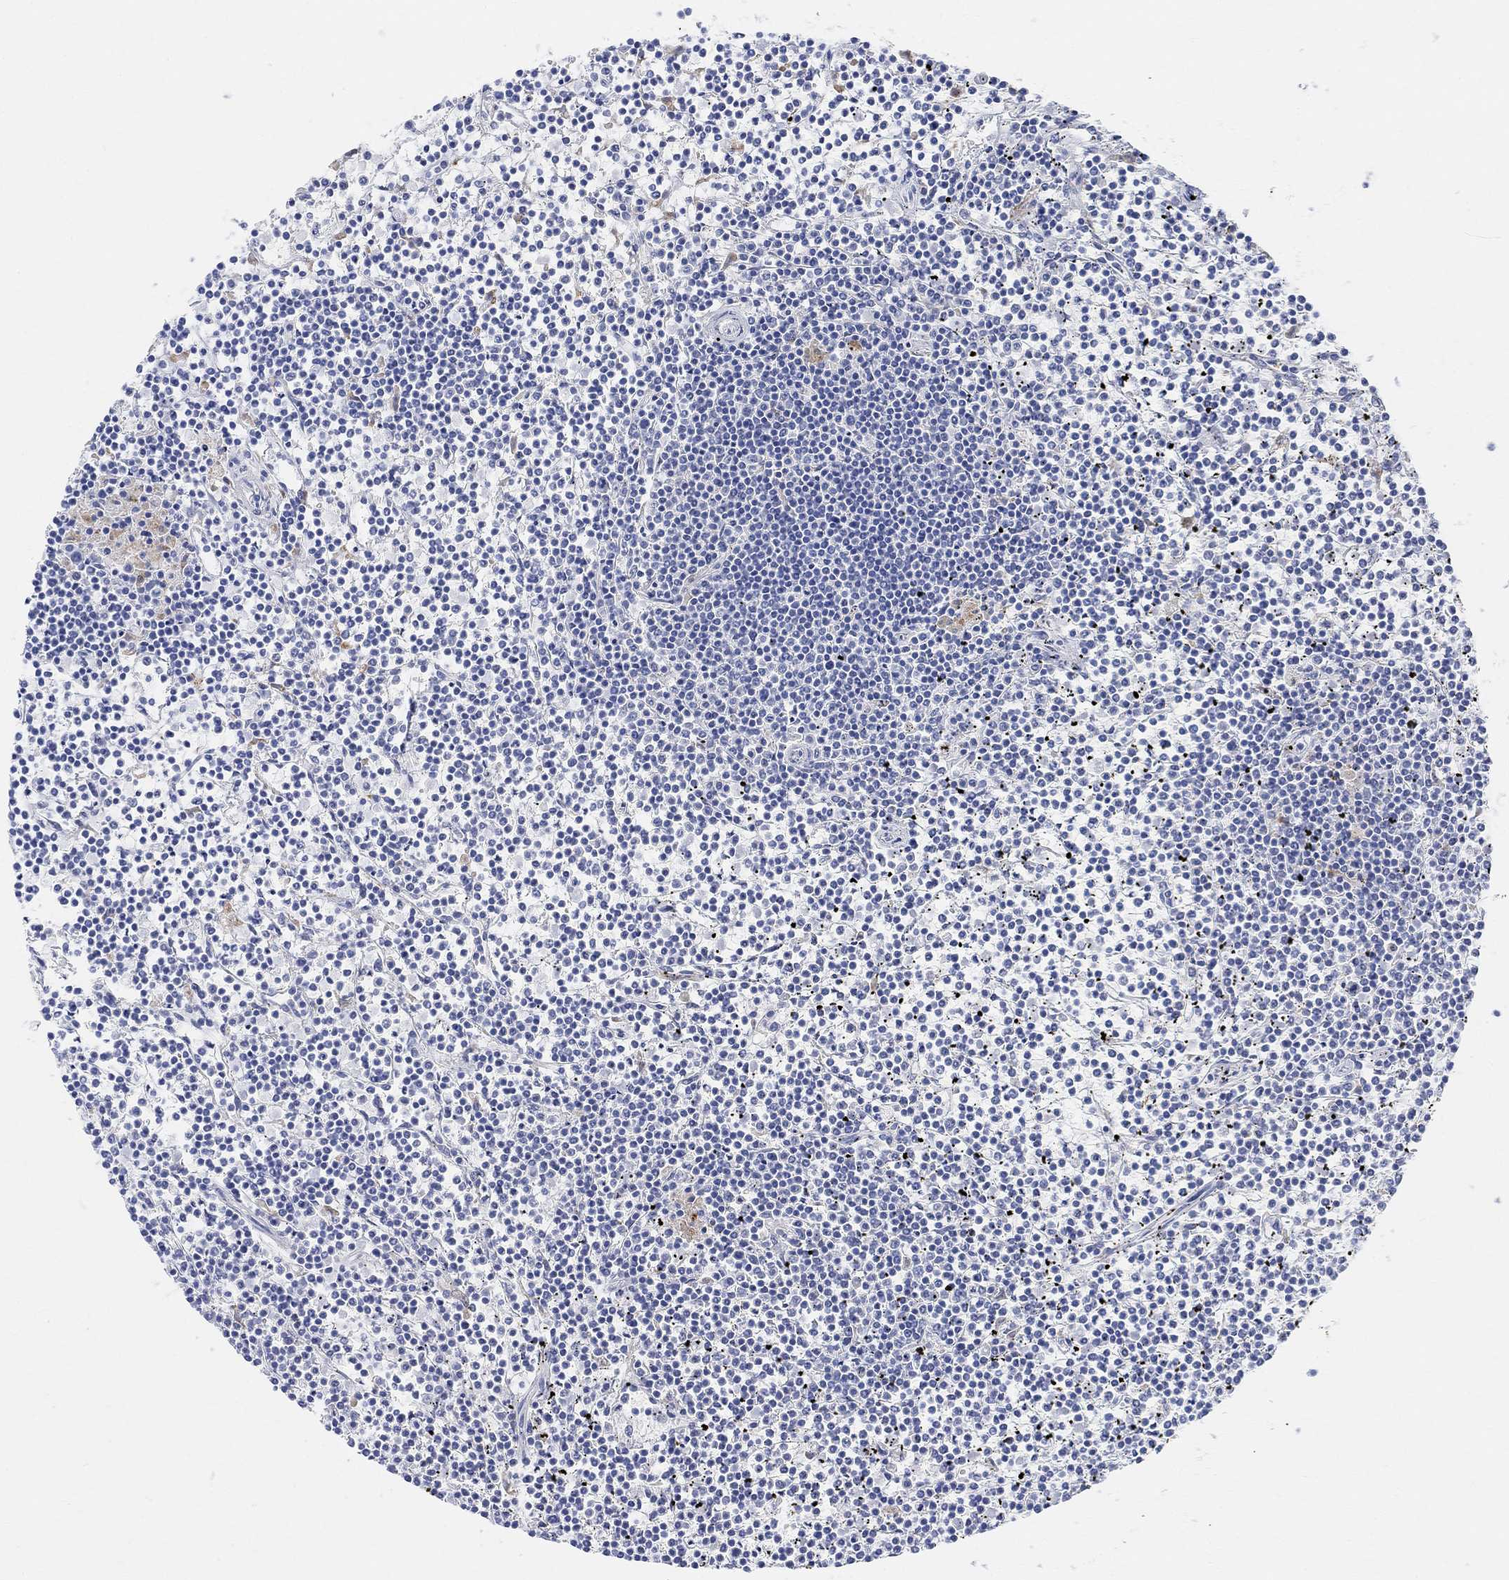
{"staining": {"intensity": "negative", "quantity": "none", "location": "none"}, "tissue": "lymphoma", "cell_type": "Tumor cells", "image_type": "cancer", "snomed": [{"axis": "morphology", "description": "Malignant lymphoma, non-Hodgkin's type, Low grade"}, {"axis": "topography", "description": "Spleen"}], "caption": "A micrograph of human low-grade malignant lymphoma, non-Hodgkin's type is negative for staining in tumor cells.", "gene": "RETNLB", "patient": {"sex": "female", "age": 19}}